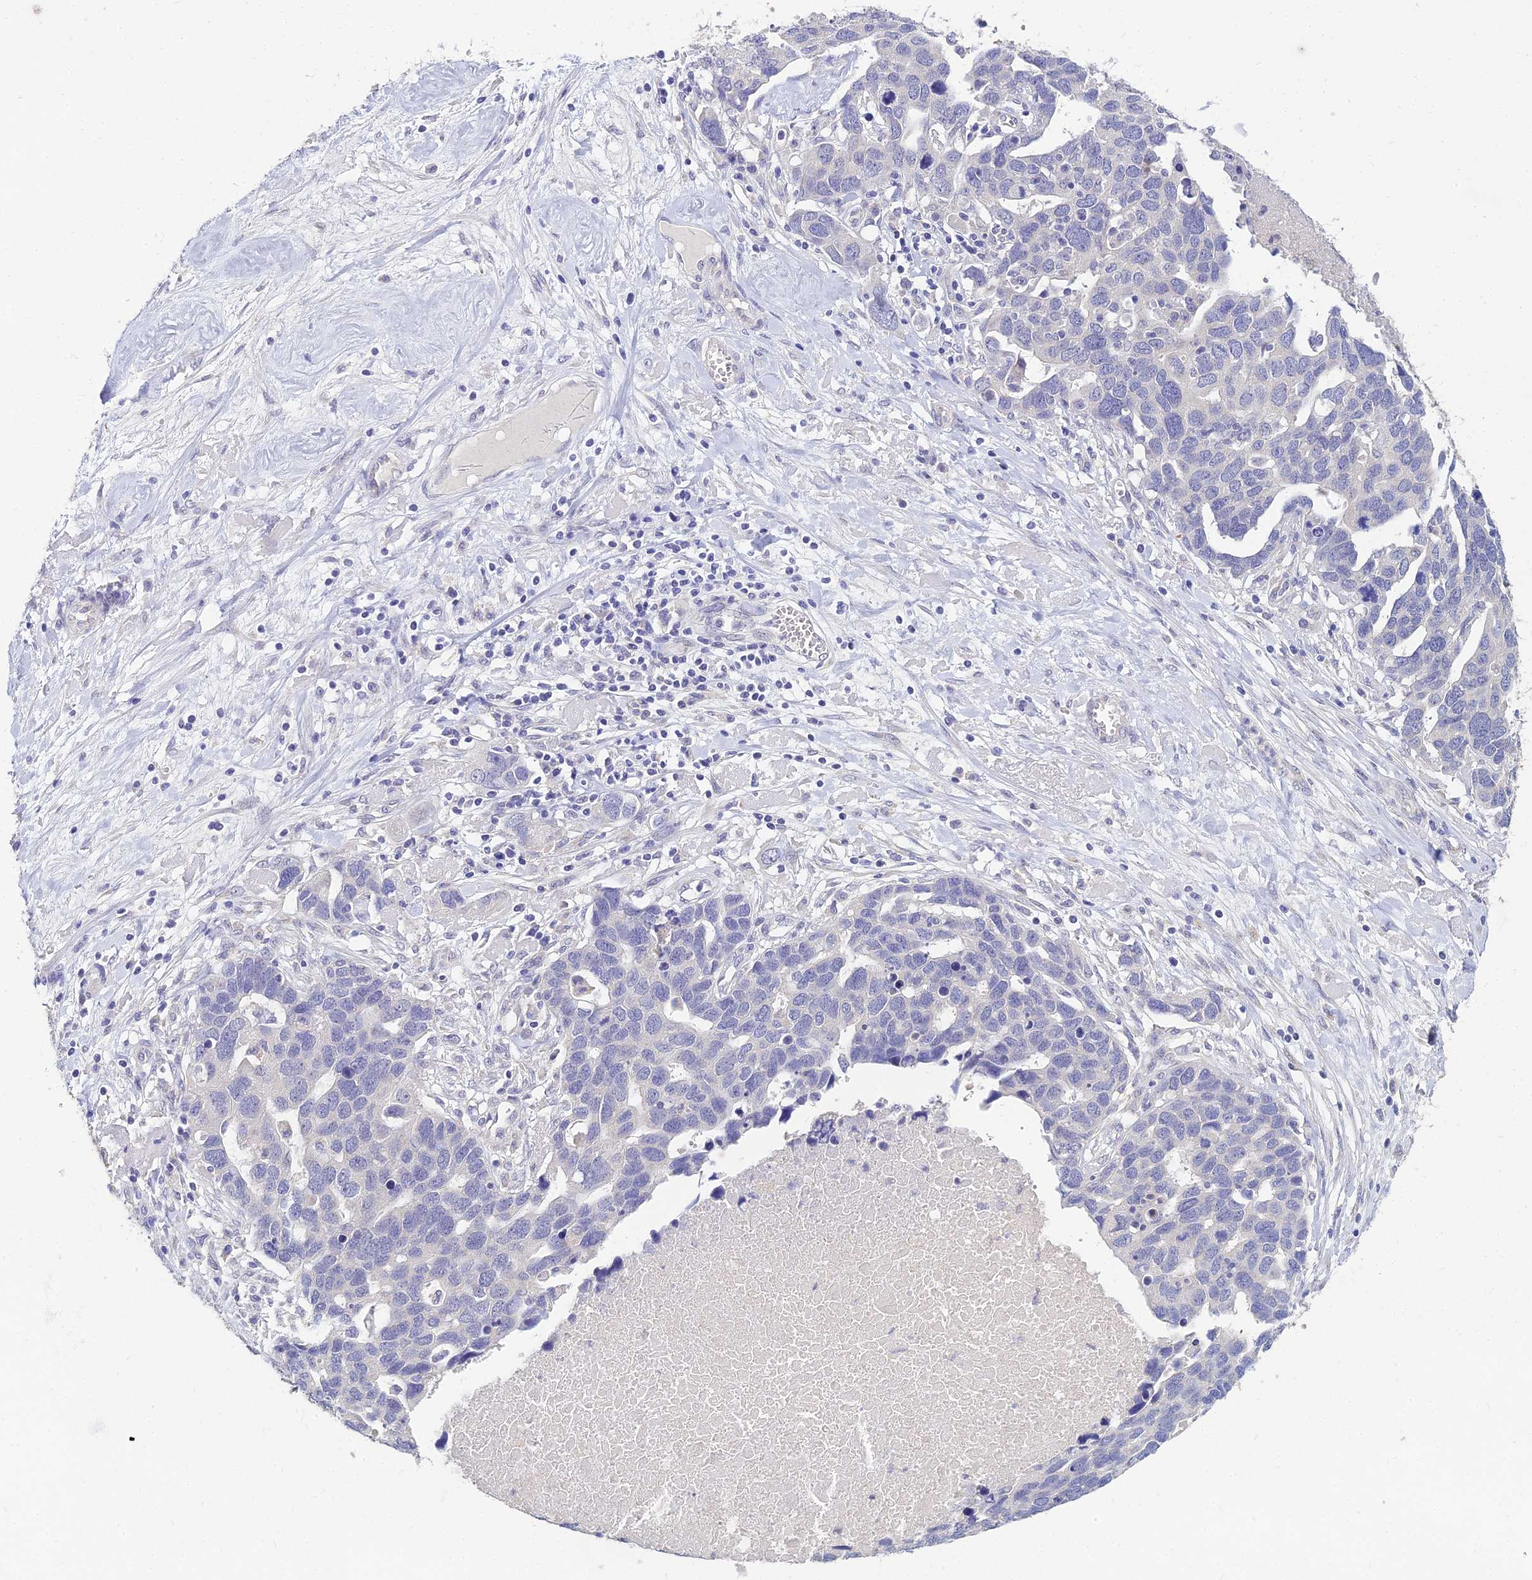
{"staining": {"intensity": "negative", "quantity": "none", "location": "none"}, "tissue": "ovarian cancer", "cell_type": "Tumor cells", "image_type": "cancer", "snomed": [{"axis": "morphology", "description": "Cystadenocarcinoma, serous, NOS"}, {"axis": "topography", "description": "Ovary"}], "caption": "DAB (3,3'-diaminobenzidine) immunohistochemical staining of ovarian cancer exhibits no significant staining in tumor cells.", "gene": "NPY", "patient": {"sex": "female", "age": 54}}